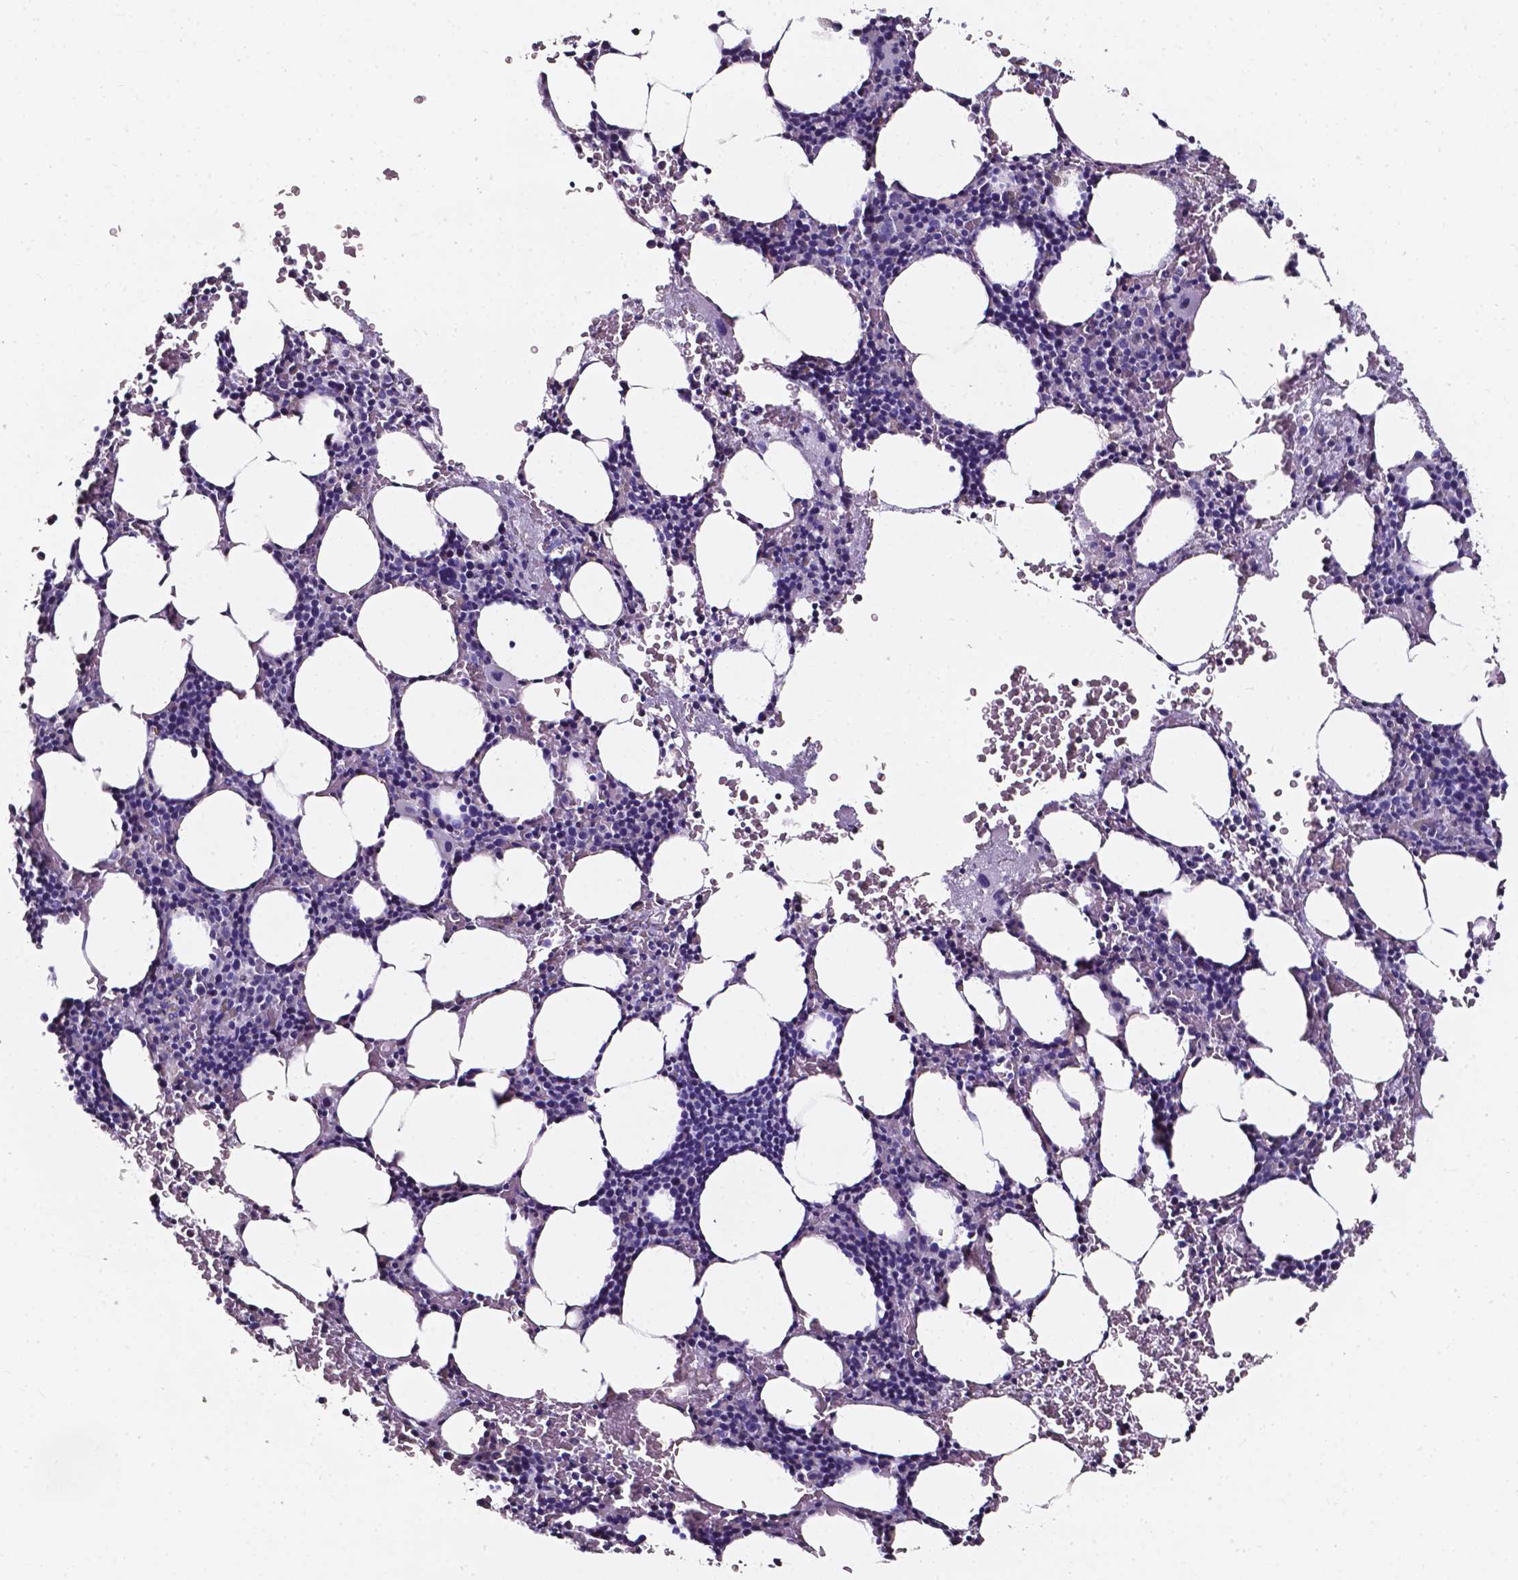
{"staining": {"intensity": "negative", "quantity": "none", "location": "none"}, "tissue": "bone marrow", "cell_type": "Hematopoietic cells", "image_type": "normal", "snomed": [{"axis": "morphology", "description": "Normal tissue, NOS"}, {"axis": "topography", "description": "Bone marrow"}], "caption": "DAB (3,3'-diaminobenzidine) immunohistochemical staining of unremarkable bone marrow demonstrates no significant staining in hematopoietic cells.", "gene": "DEFA5", "patient": {"sex": "male", "age": 77}}